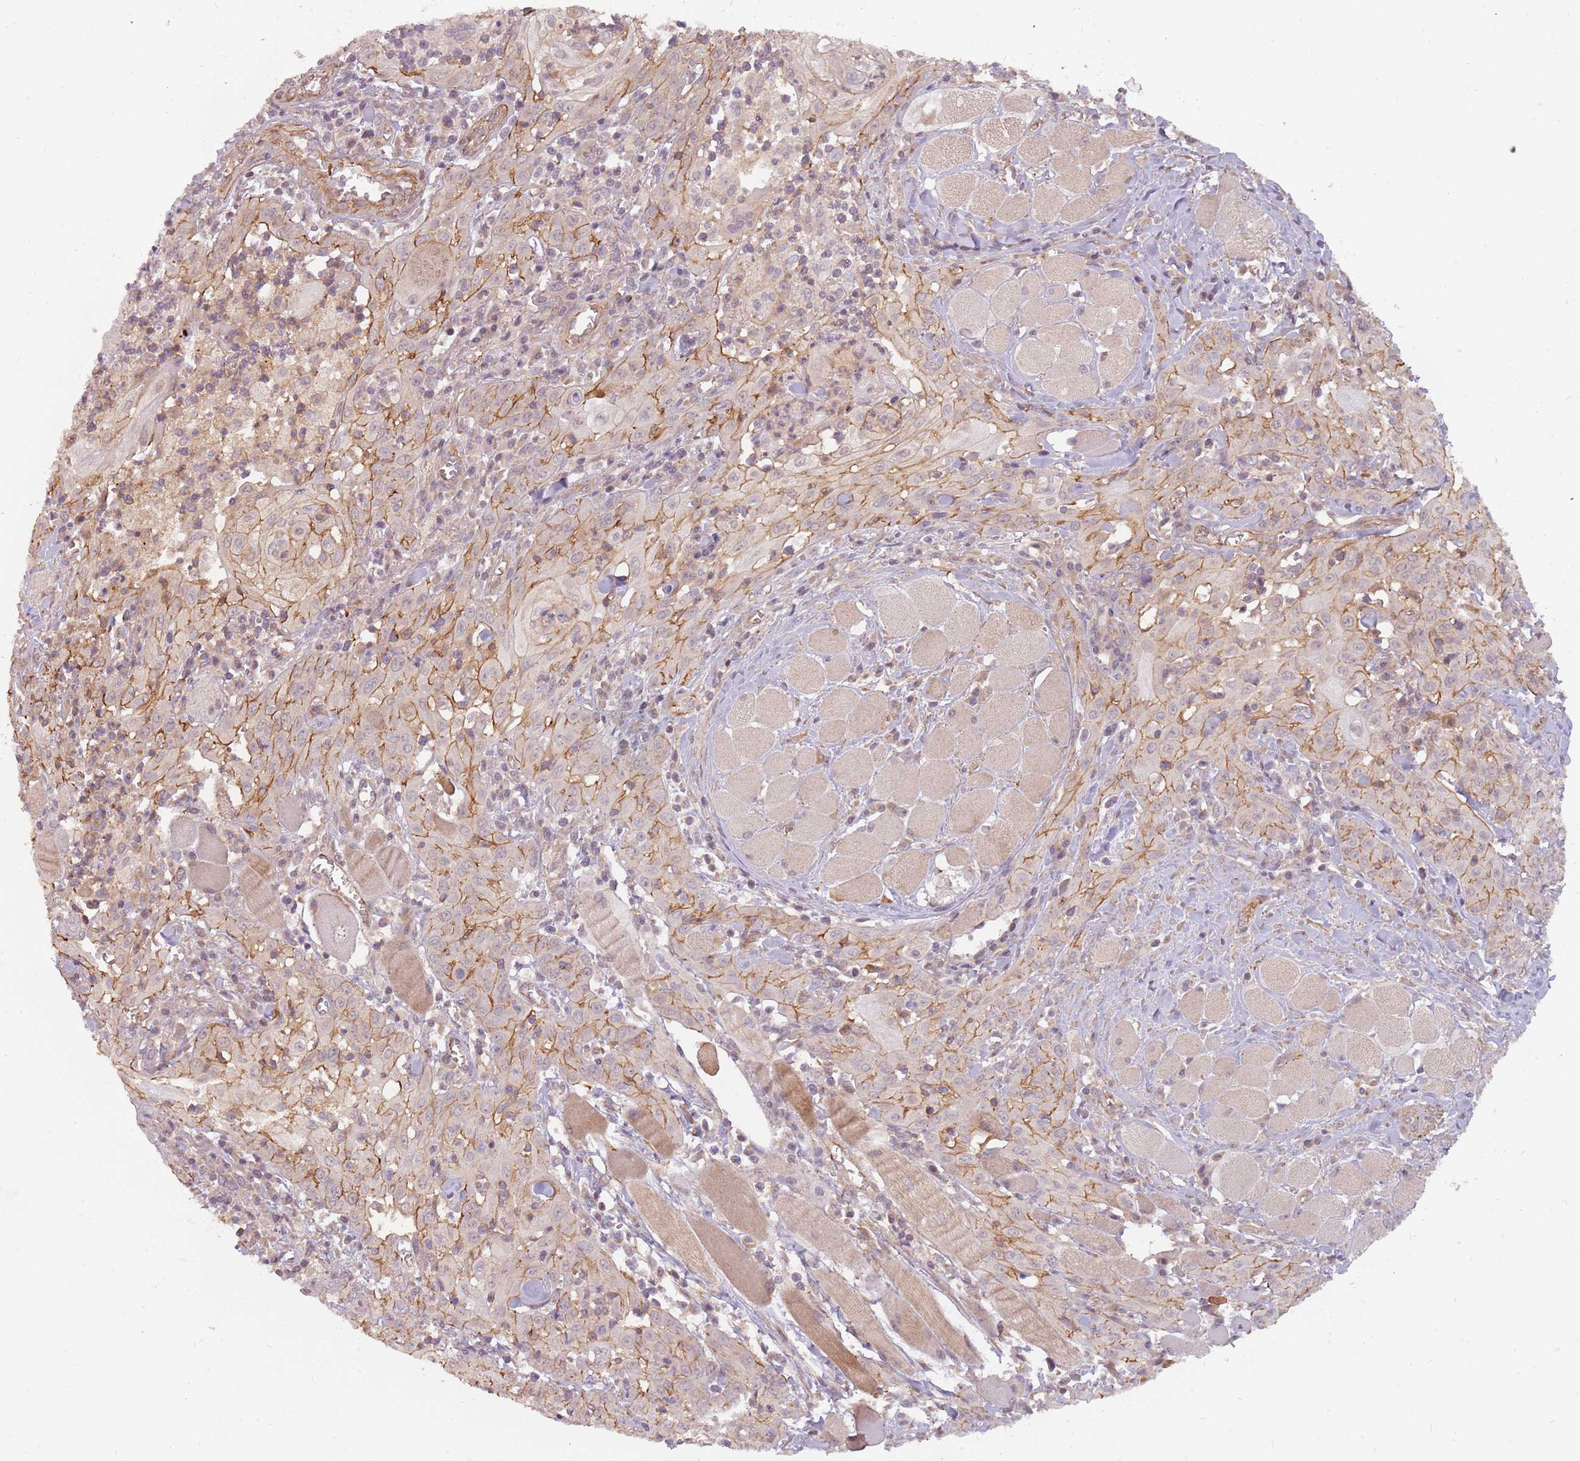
{"staining": {"intensity": "moderate", "quantity": "25%-75%", "location": "cytoplasmic/membranous"}, "tissue": "head and neck cancer", "cell_type": "Tumor cells", "image_type": "cancer", "snomed": [{"axis": "morphology", "description": "Squamous cell carcinoma, NOS"}, {"axis": "topography", "description": "Oral tissue"}, {"axis": "topography", "description": "Head-Neck"}], "caption": "Squamous cell carcinoma (head and neck) stained with a brown dye reveals moderate cytoplasmic/membranous positive staining in about 25%-75% of tumor cells.", "gene": "PPP1R14C", "patient": {"sex": "female", "age": 70}}